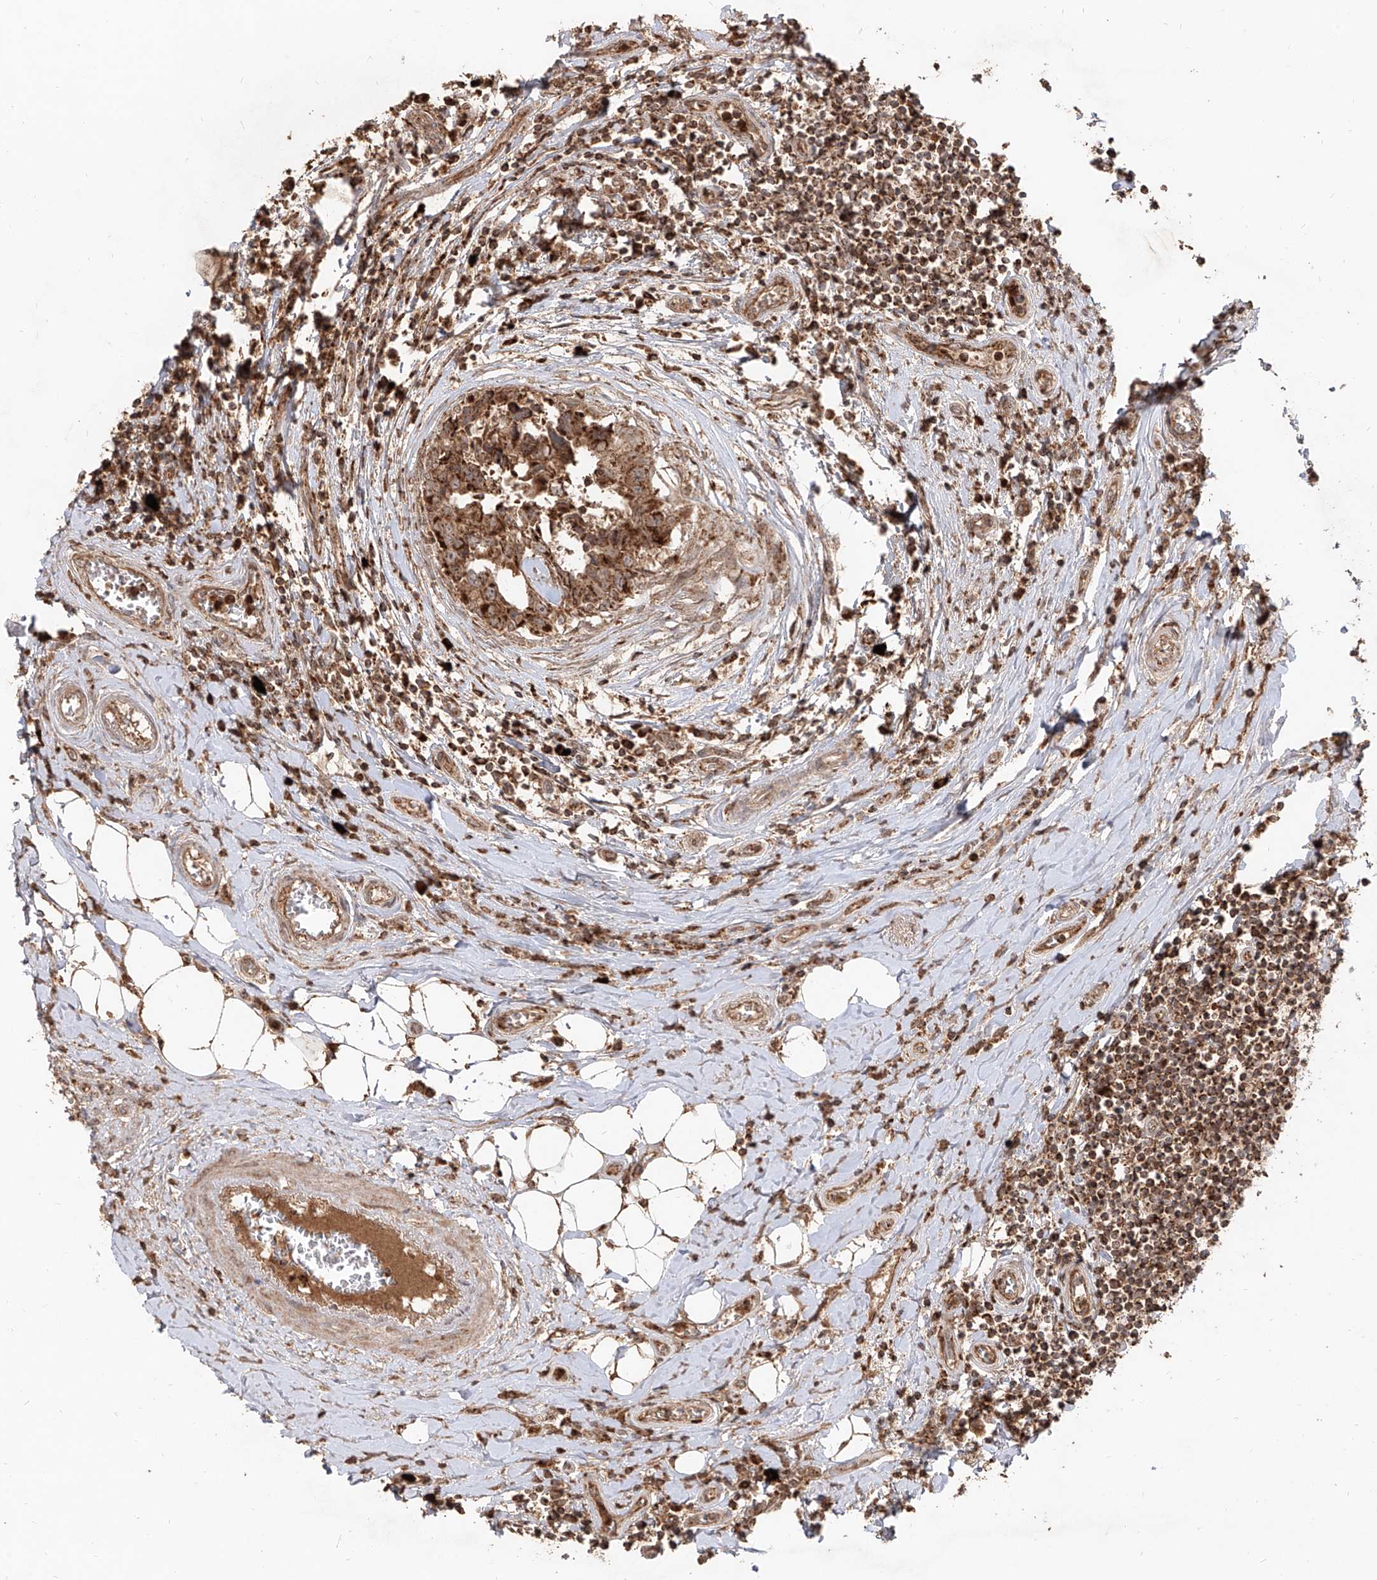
{"staining": {"intensity": "strong", "quantity": ">75%", "location": "cytoplasmic/membranous"}, "tissue": "breast cancer", "cell_type": "Tumor cells", "image_type": "cancer", "snomed": [{"axis": "morphology", "description": "Duct carcinoma"}, {"axis": "topography", "description": "Breast"}], "caption": "Strong cytoplasmic/membranous expression for a protein is appreciated in about >75% of tumor cells of invasive ductal carcinoma (breast) using immunohistochemistry.", "gene": "AIM2", "patient": {"sex": "female", "age": 27}}